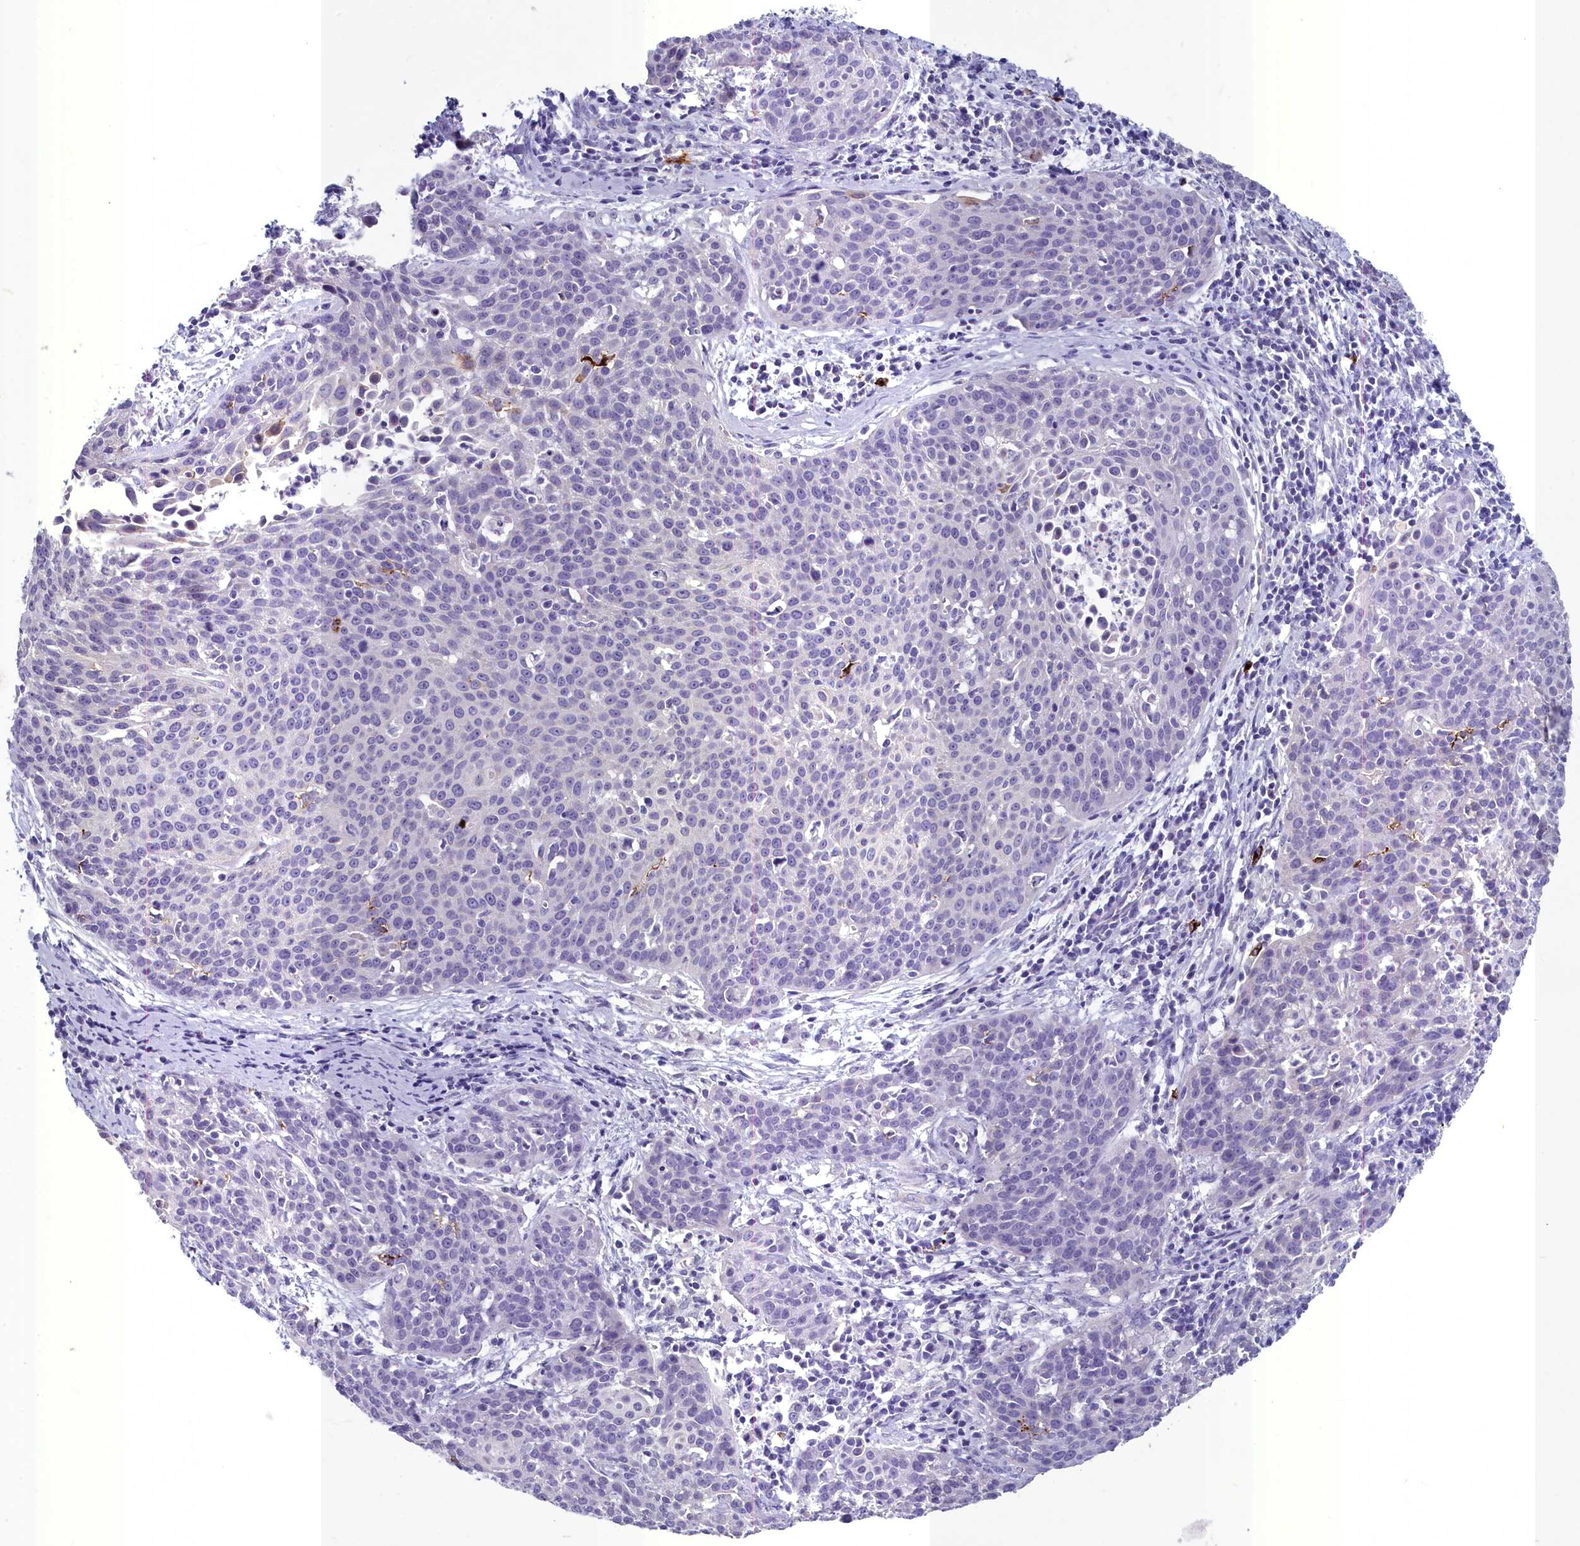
{"staining": {"intensity": "negative", "quantity": "none", "location": "none"}, "tissue": "cervical cancer", "cell_type": "Tumor cells", "image_type": "cancer", "snomed": [{"axis": "morphology", "description": "Squamous cell carcinoma, NOS"}, {"axis": "topography", "description": "Cervix"}], "caption": "Immunohistochemistry micrograph of human cervical squamous cell carcinoma stained for a protein (brown), which displays no expression in tumor cells. Nuclei are stained in blue.", "gene": "INSC", "patient": {"sex": "female", "age": 38}}